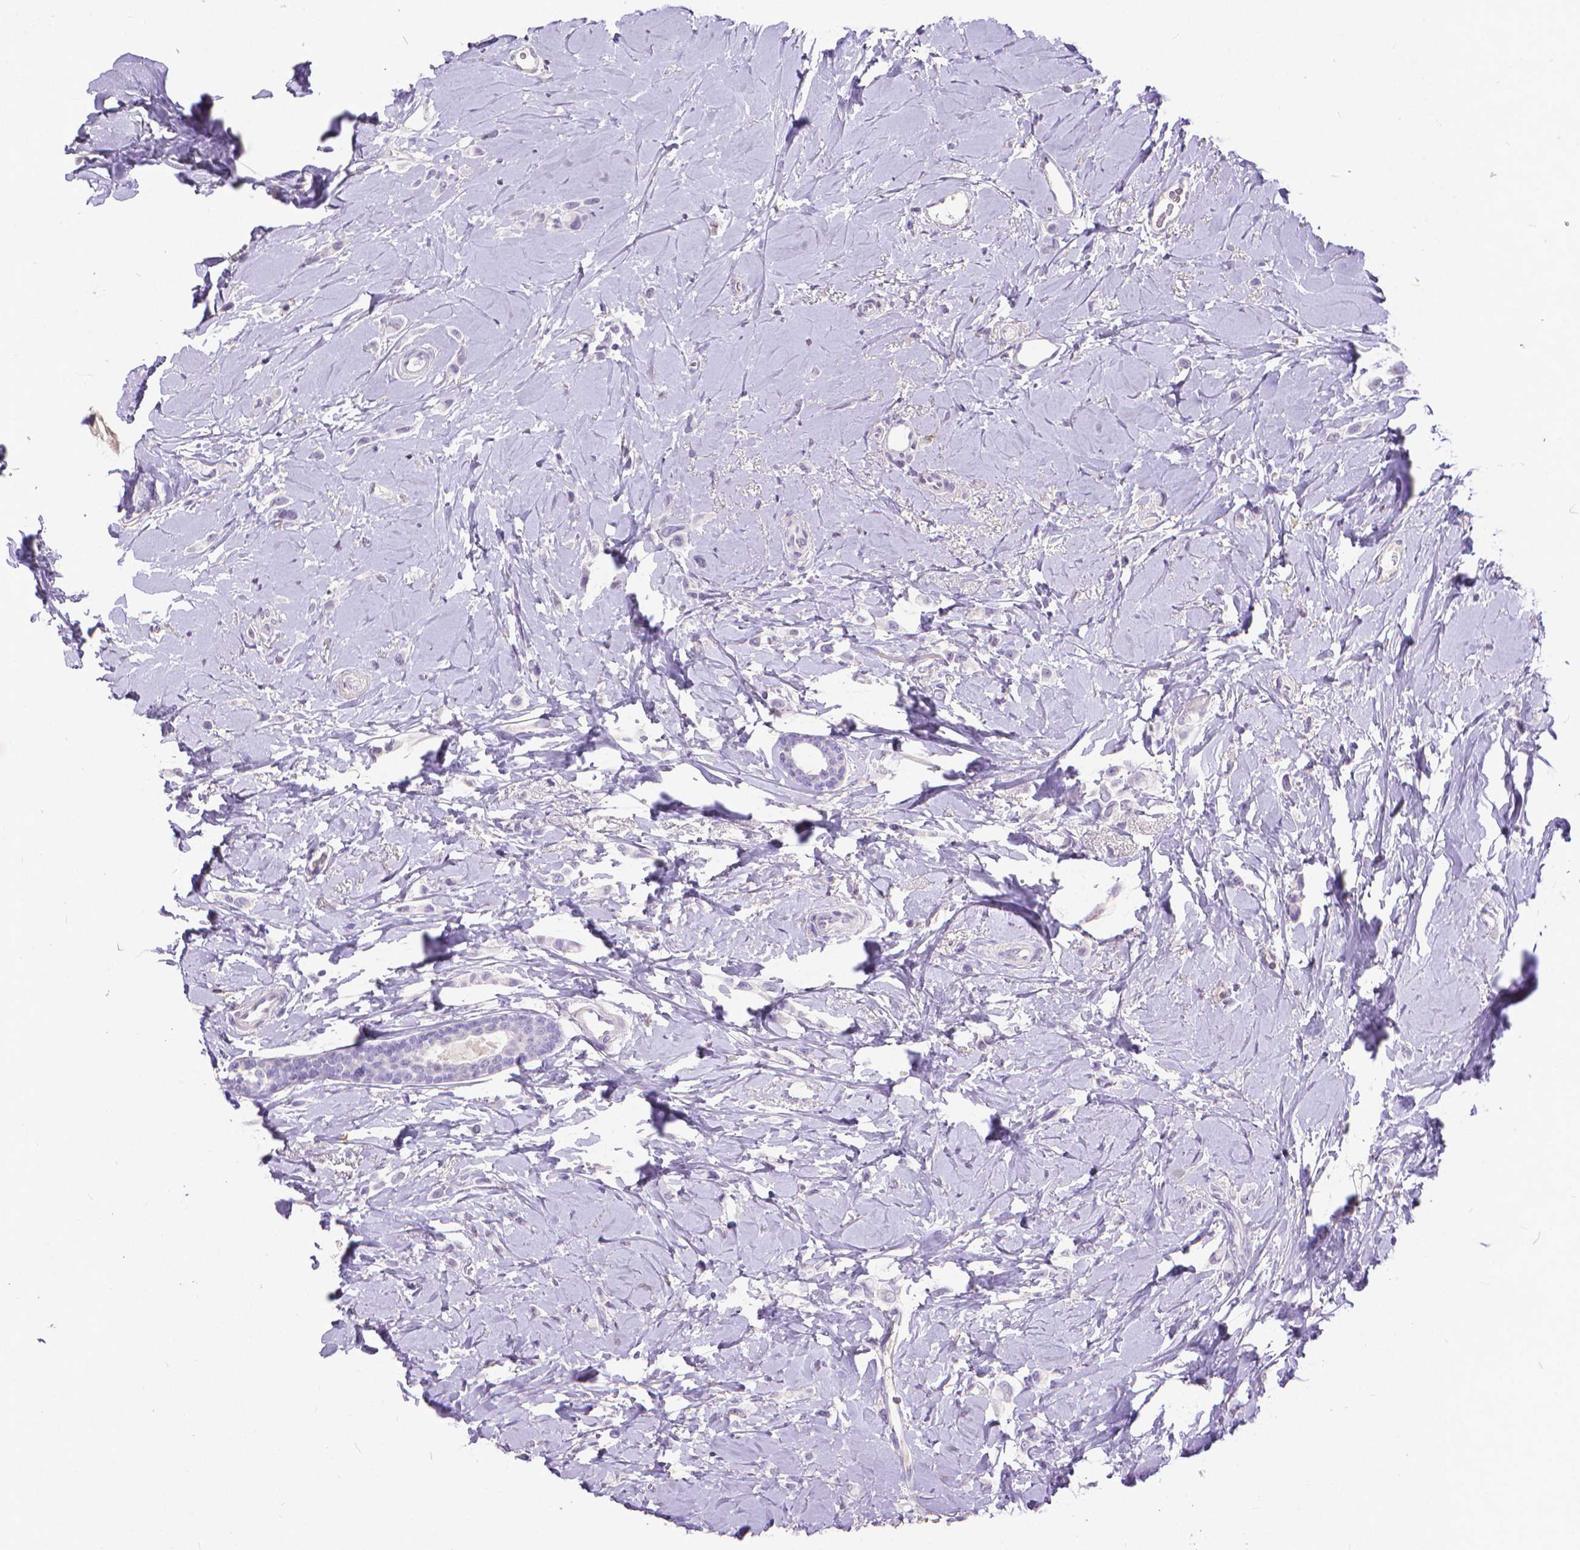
{"staining": {"intensity": "negative", "quantity": "none", "location": "none"}, "tissue": "breast cancer", "cell_type": "Tumor cells", "image_type": "cancer", "snomed": [{"axis": "morphology", "description": "Lobular carcinoma"}, {"axis": "topography", "description": "Breast"}], "caption": "High magnification brightfield microscopy of lobular carcinoma (breast) stained with DAB (brown) and counterstained with hematoxylin (blue): tumor cells show no significant positivity.", "gene": "CD4", "patient": {"sex": "female", "age": 66}}